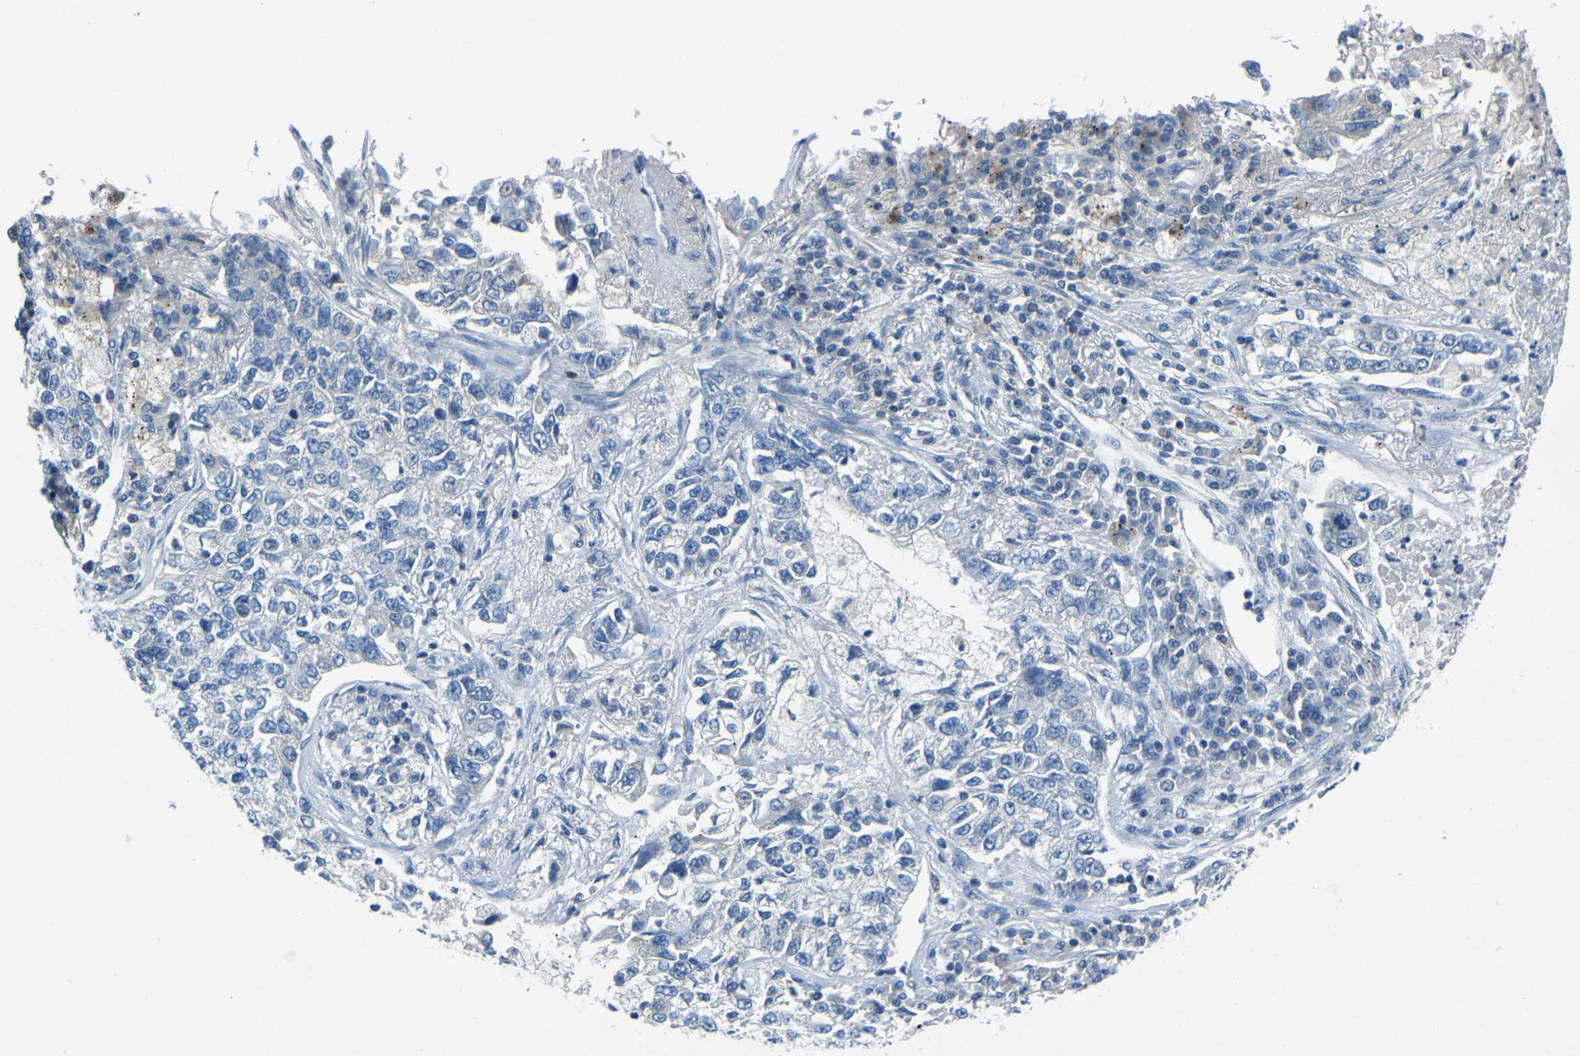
{"staining": {"intensity": "negative", "quantity": "none", "location": "none"}, "tissue": "lung cancer", "cell_type": "Tumor cells", "image_type": "cancer", "snomed": [{"axis": "morphology", "description": "Adenocarcinoma, NOS"}, {"axis": "topography", "description": "Lung"}], "caption": "DAB immunohistochemical staining of human lung adenocarcinoma exhibits no significant positivity in tumor cells.", "gene": "XIRP1", "patient": {"sex": "male", "age": 49}}